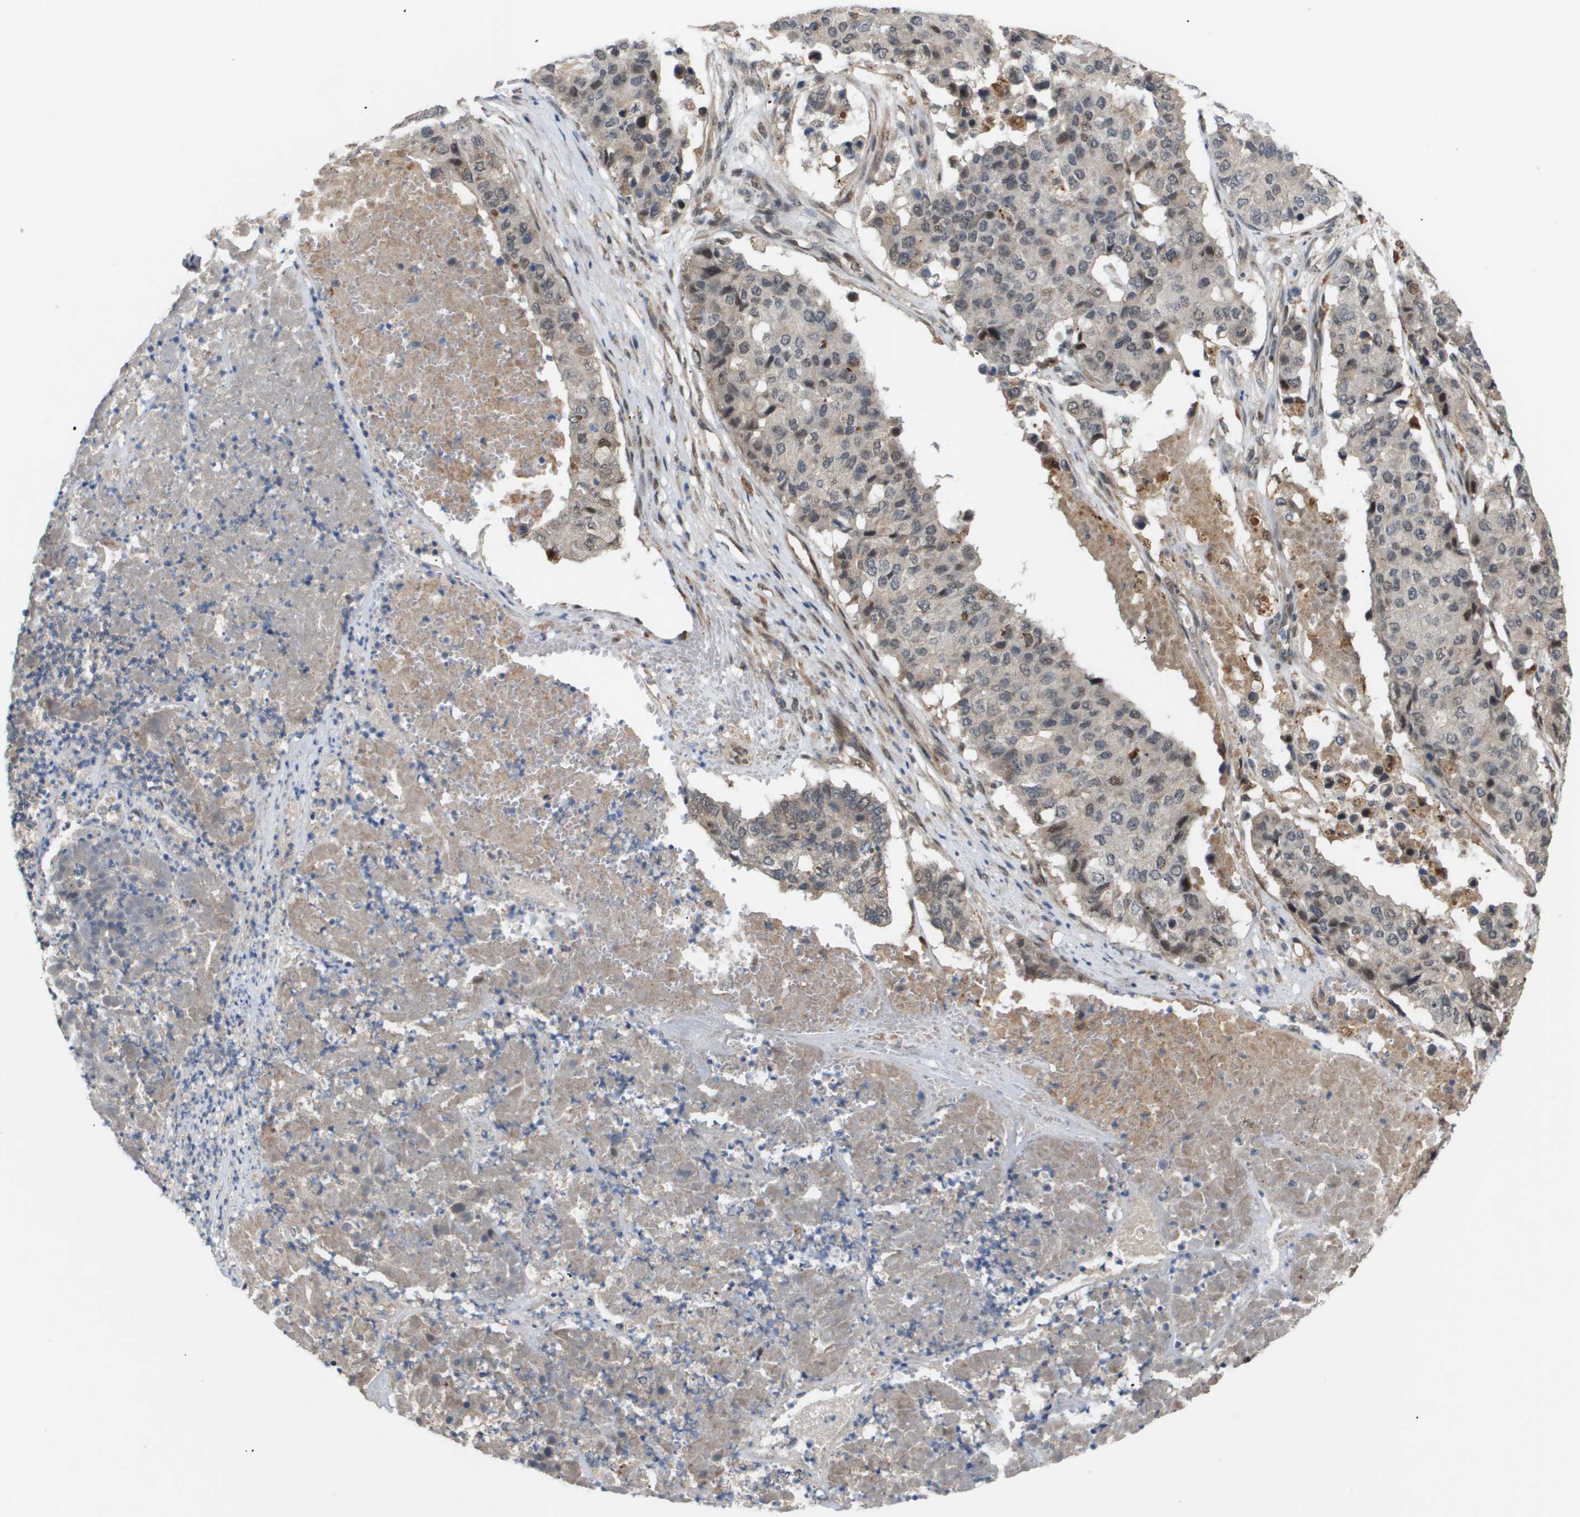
{"staining": {"intensity": "weak", "quantity": "<25%", "location": "nuclear"}, "tissue": "pancreatic cancer", "cell_type": "Tumor cells", "image_type": "cancer", "snomed": [{"axis": "morphology", "description": "Adenocarcinoma, NOS"}, {"axis": "topography", "description": "Pancreas"}], "caption": "This is a photomicrograph of immunohistochemistry (IHC) staining of pancreatic cancer (adenocarcinoma), which shows no positivity in tumor cells.", "gene": "PDGFB", "patient": {"sex": "male", "age": 50}}